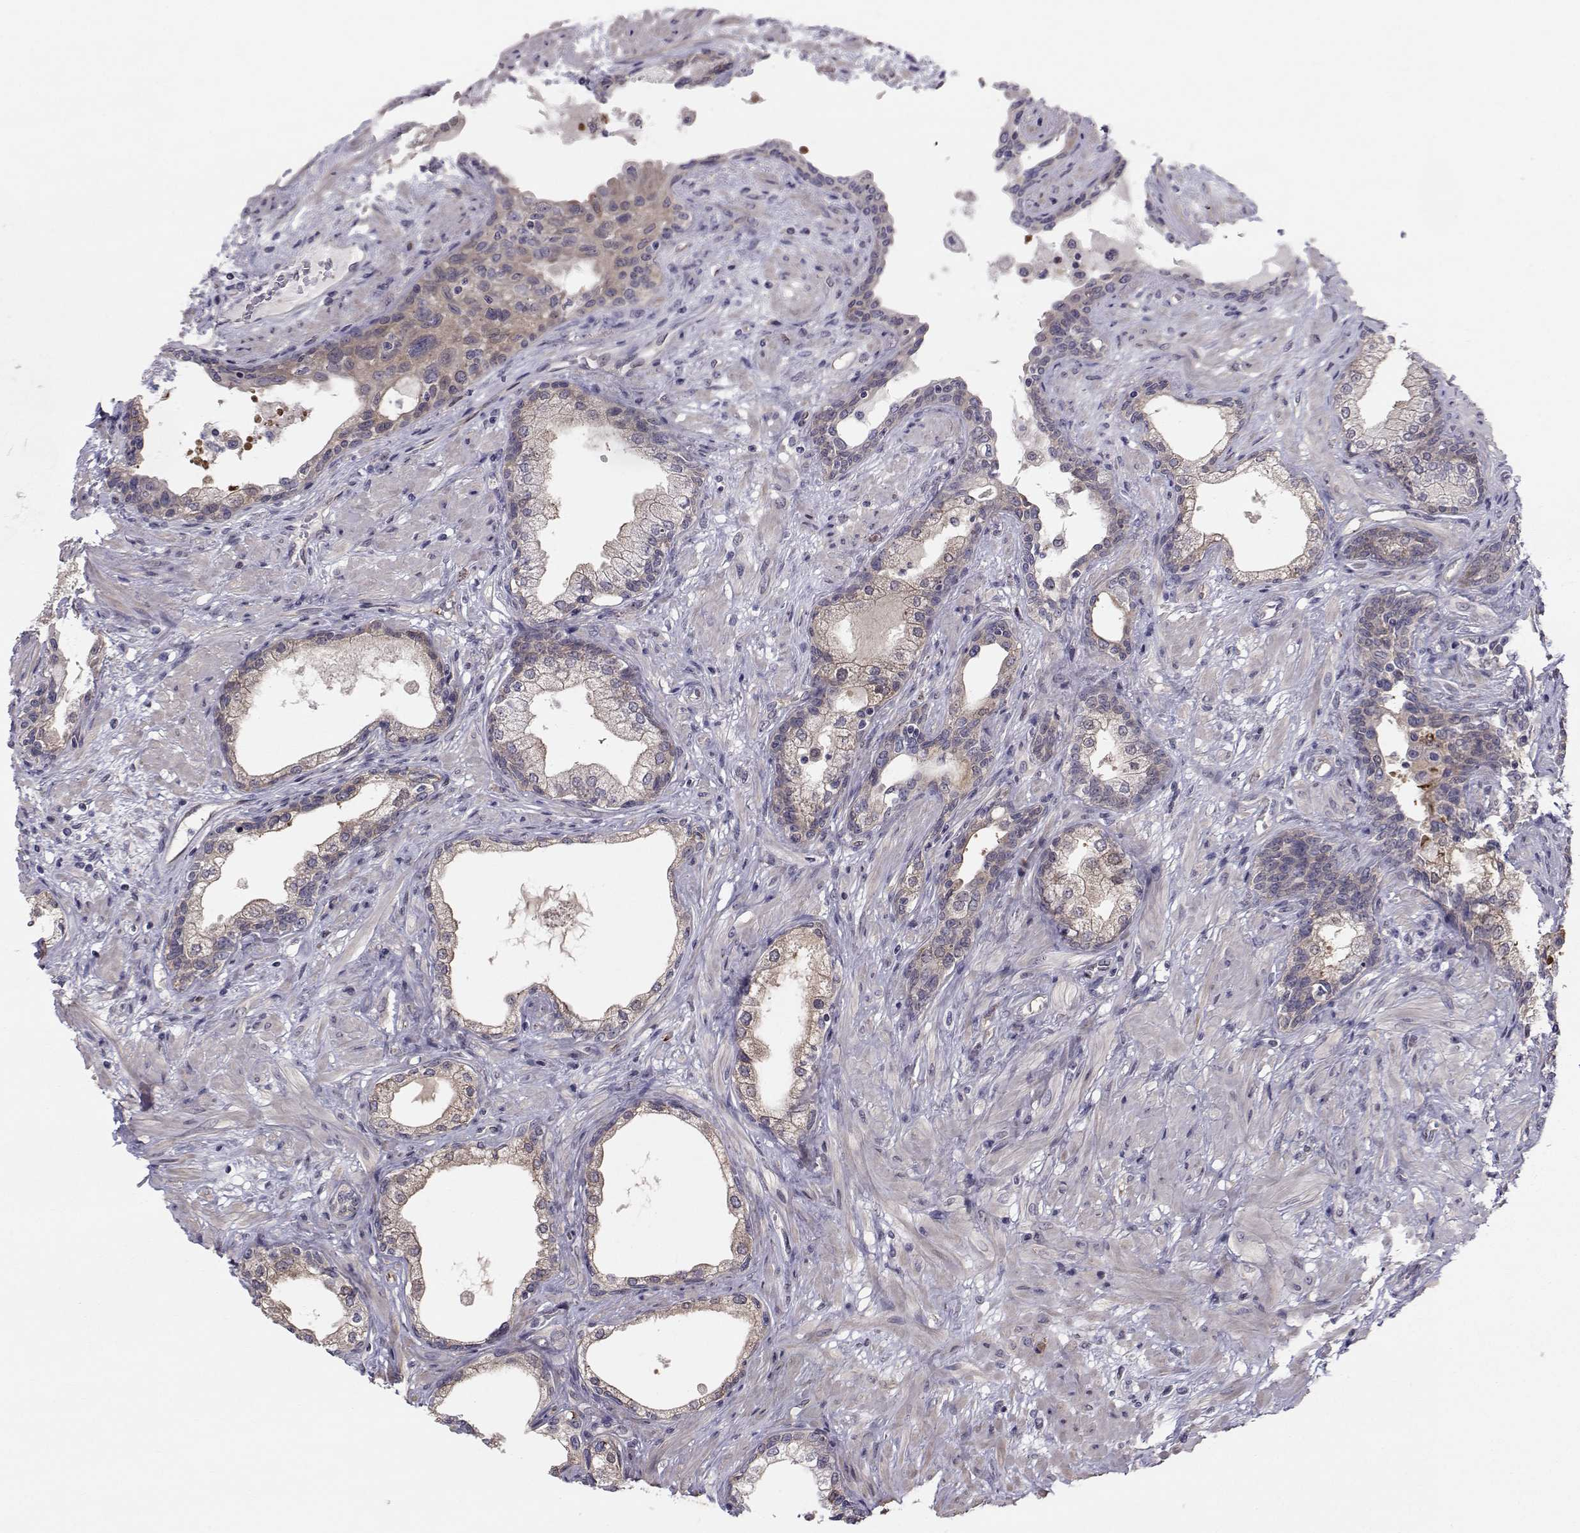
{"staining": {"intensity": "weak", "quantity": "25%-75%", "location": "cytoplasmic/membranous"}, "tissue": "prostate", "cell_type": "Glandular cells", "image_type": "normal", "snomed": [{"axis": "morphology", "description": "Normal tissue, NOS"}, {"axis": "topography", "description": "Prostate"}], "caption": "A high-resolution micrograph shows immunohistochemistry staining of benign prostate, which displays weak cytoplasmic/membranous staining in approximately 25%-75% of glandular cells. Using DAB (3,3'-diaminobenzidine) (brown) and hematoxylin (blue) stains, captured at high magnification using brightfield microscopy.", "gene": "HSP90AB1", "patient": {"sex": "male", "age": 63}}